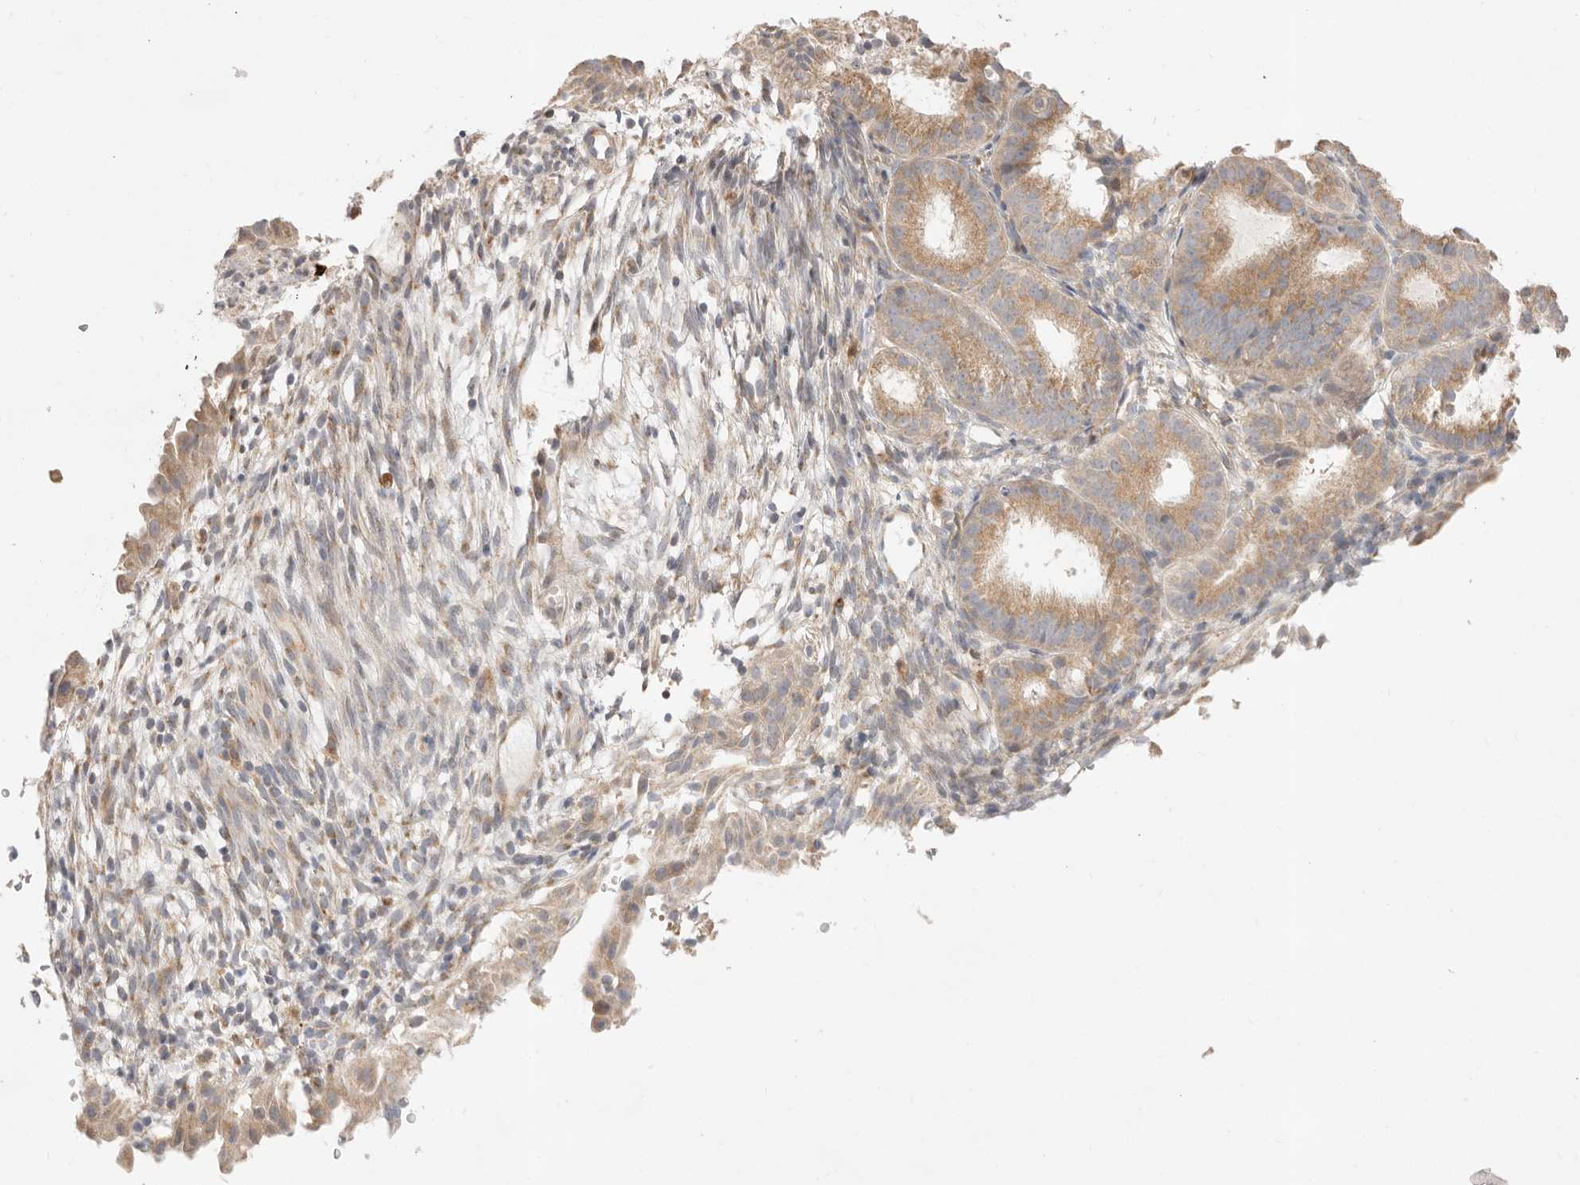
{"staining": {"intensity": "moderate", "quantity": ">75%", "location": "cytoplasmic/membranous"}, "tissue": "endometrial cancer", "cell_type": "Tumor cells", "image_type": "cancer", "snomed": [{"axis": "morphology", "description": "Adenocarcinoma, NOS"}, {"axis": "topography", "description": "Endometrium"}], "caption": "High-power microscopy captured an IHC photomicrograph of endometrial cancer, revealing moderate cytoplasmic/membranous expression in about >75% of tumor cells.", "gene": "USH1C", "patient": {"sex": "female", "age": 51}}